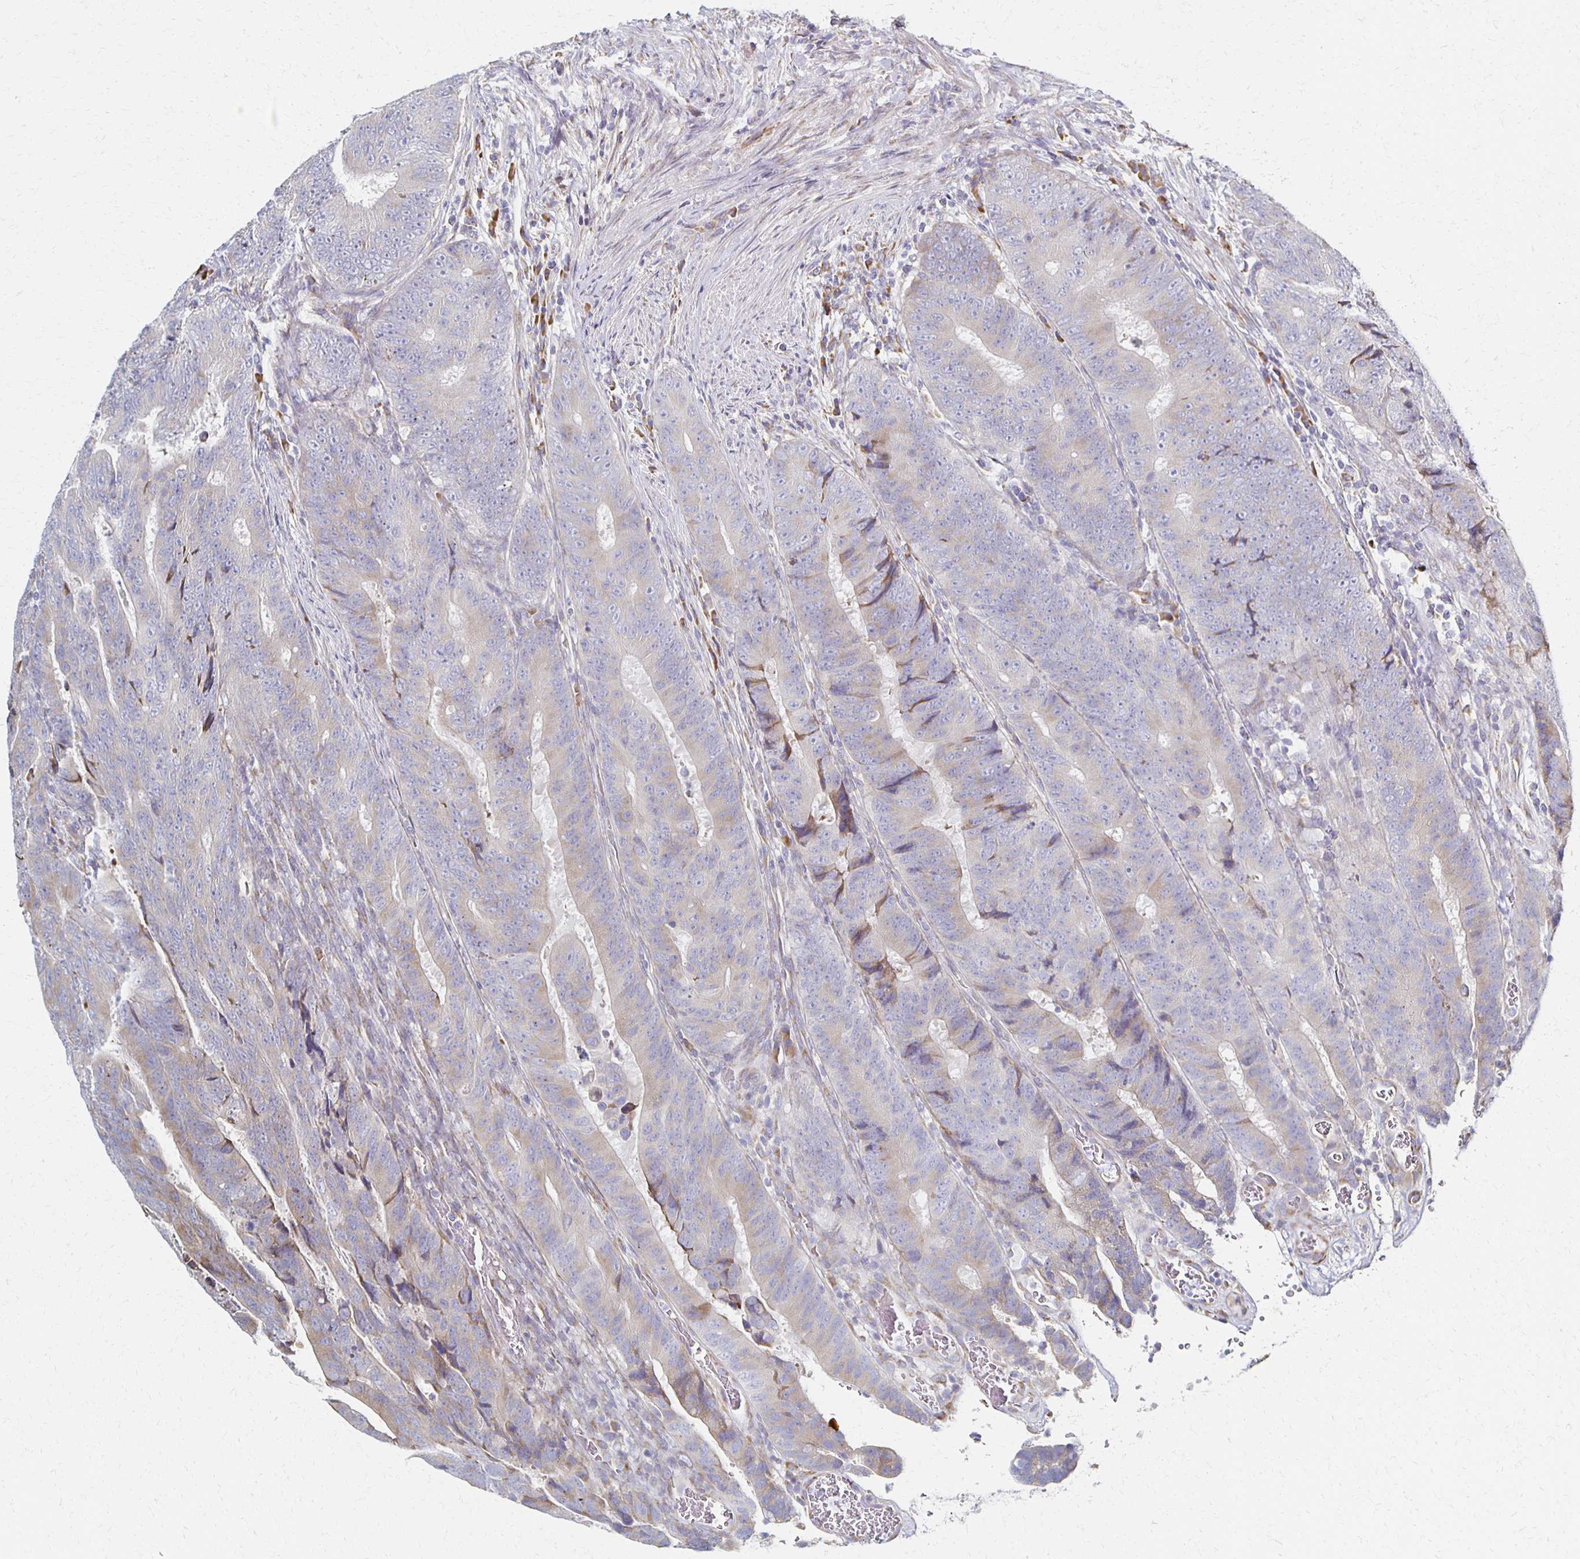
{"staining": {"intensity": "negative", "quantity": "none", "location": "none"}, "tissue": "colorectal cancer", "cell_type": "Tumor cells", "image_type": "cancer", "snomed": [{"axis": "morphology", "description": "Adenocarcinoma, NOS"}, {"axis": "topography", "description": "Colon"}], "caption": "IHC micrograph of human colorectal cancer (adenocarcinoma) stained for a protein (brown), which displays no positivity in tumor cells.", "gene": "ATP1A3", "patient": {"sex": "female", "age": 48}}